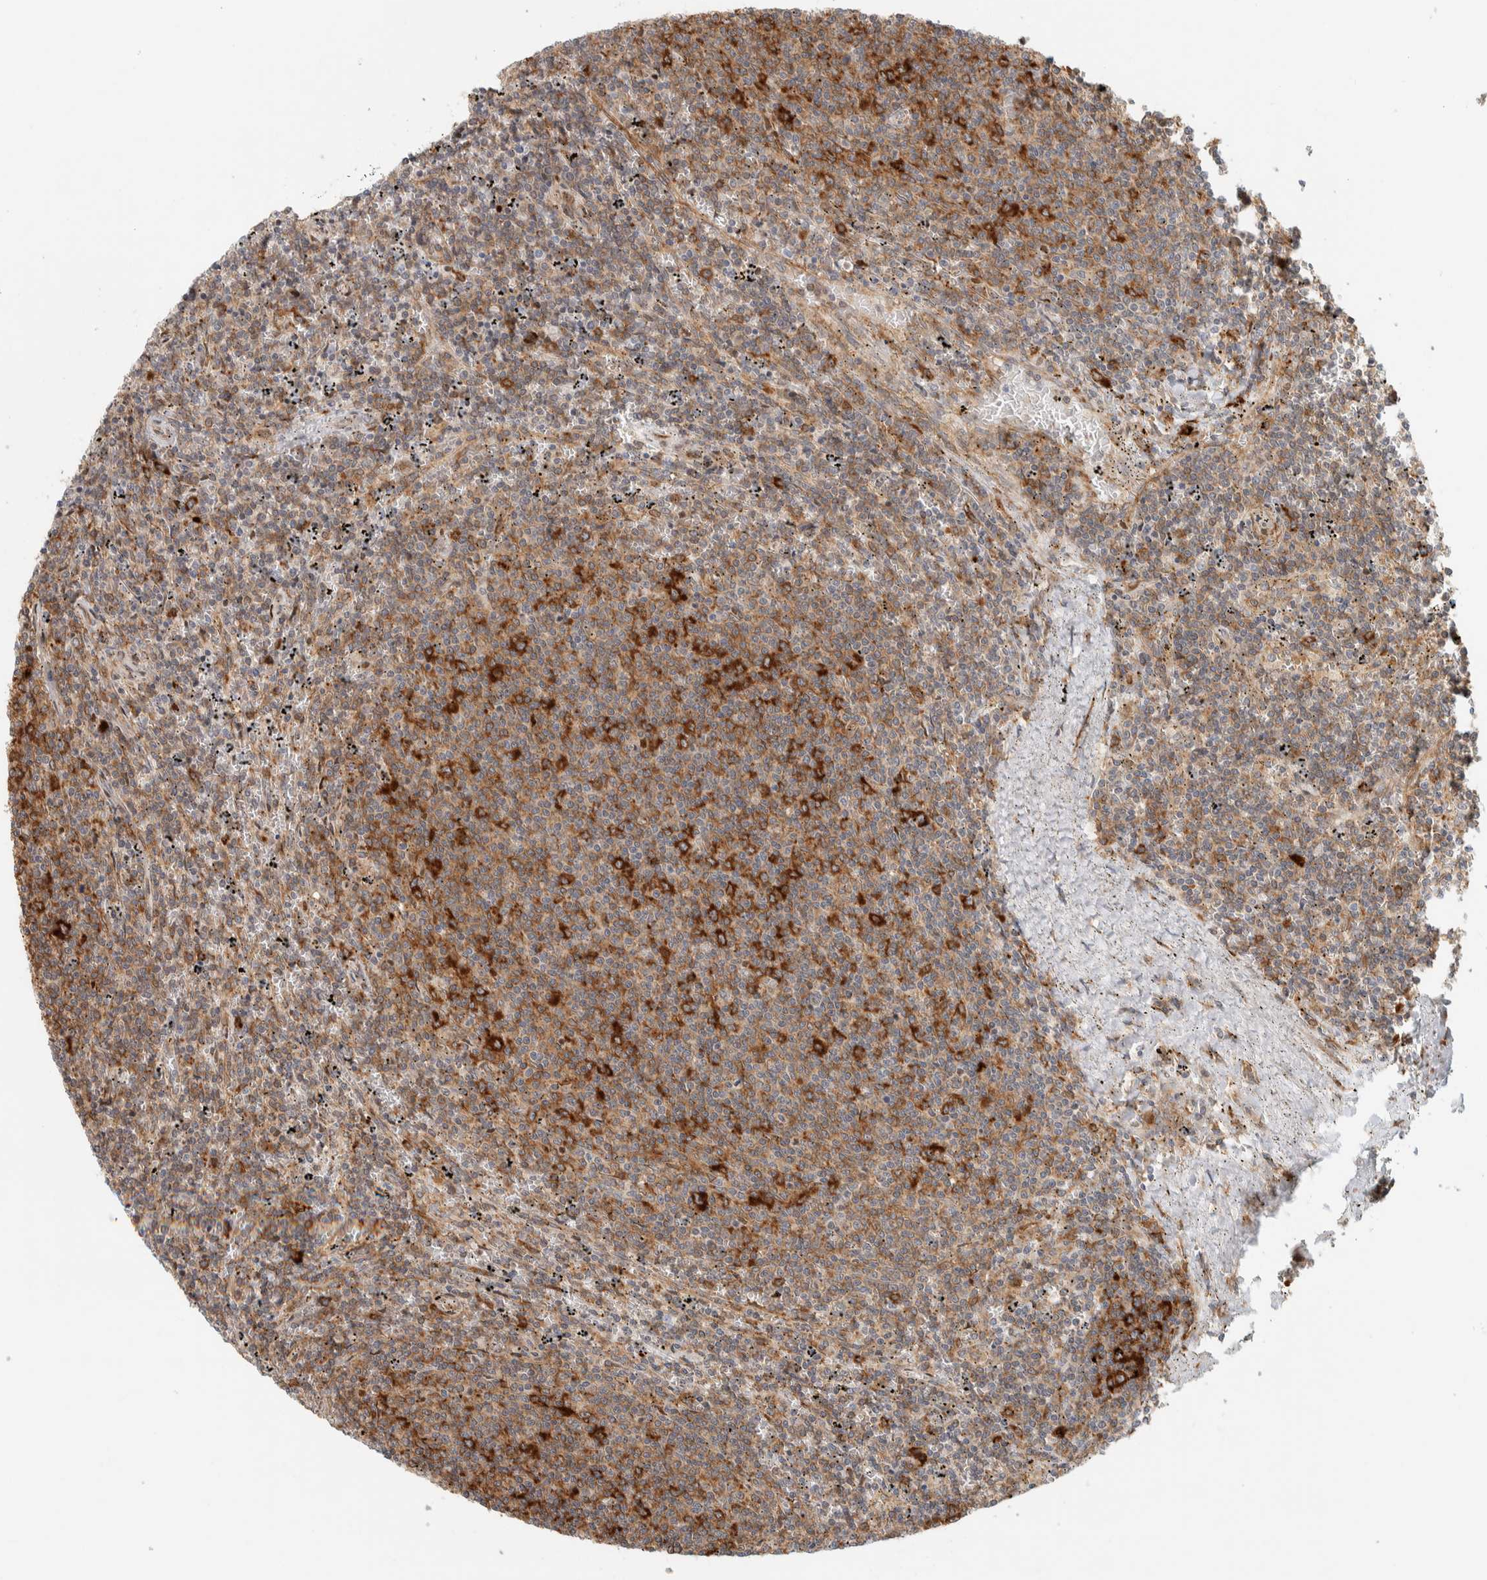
{"staining": {"intensity": "strong", "quantity": "25%-75%", "location": "cytoplasmic/membranous"}, "tissue": "lymphoma", "cell_type": "Tumor cells", "image_type": "cancer", "snomed": [{"axis": "morphology", "description": "Malignant lymphoma, non-Hodgkin's type, Low grade"}, {"axis": "topography", "description": "Spleen"}], "caption": "DAB immunohistochemical staining of low-grade malignant lymphoma, non-Hodgkin's type demonstrates strong cytoplasmic/membranous protein positivity in about 25%-75% of tumor cells. The protein of interest is shown in brown color, while the nuclei are stained blue.", "gene": "LLGL2", "patient": {"sex": "female", "age": 50}}